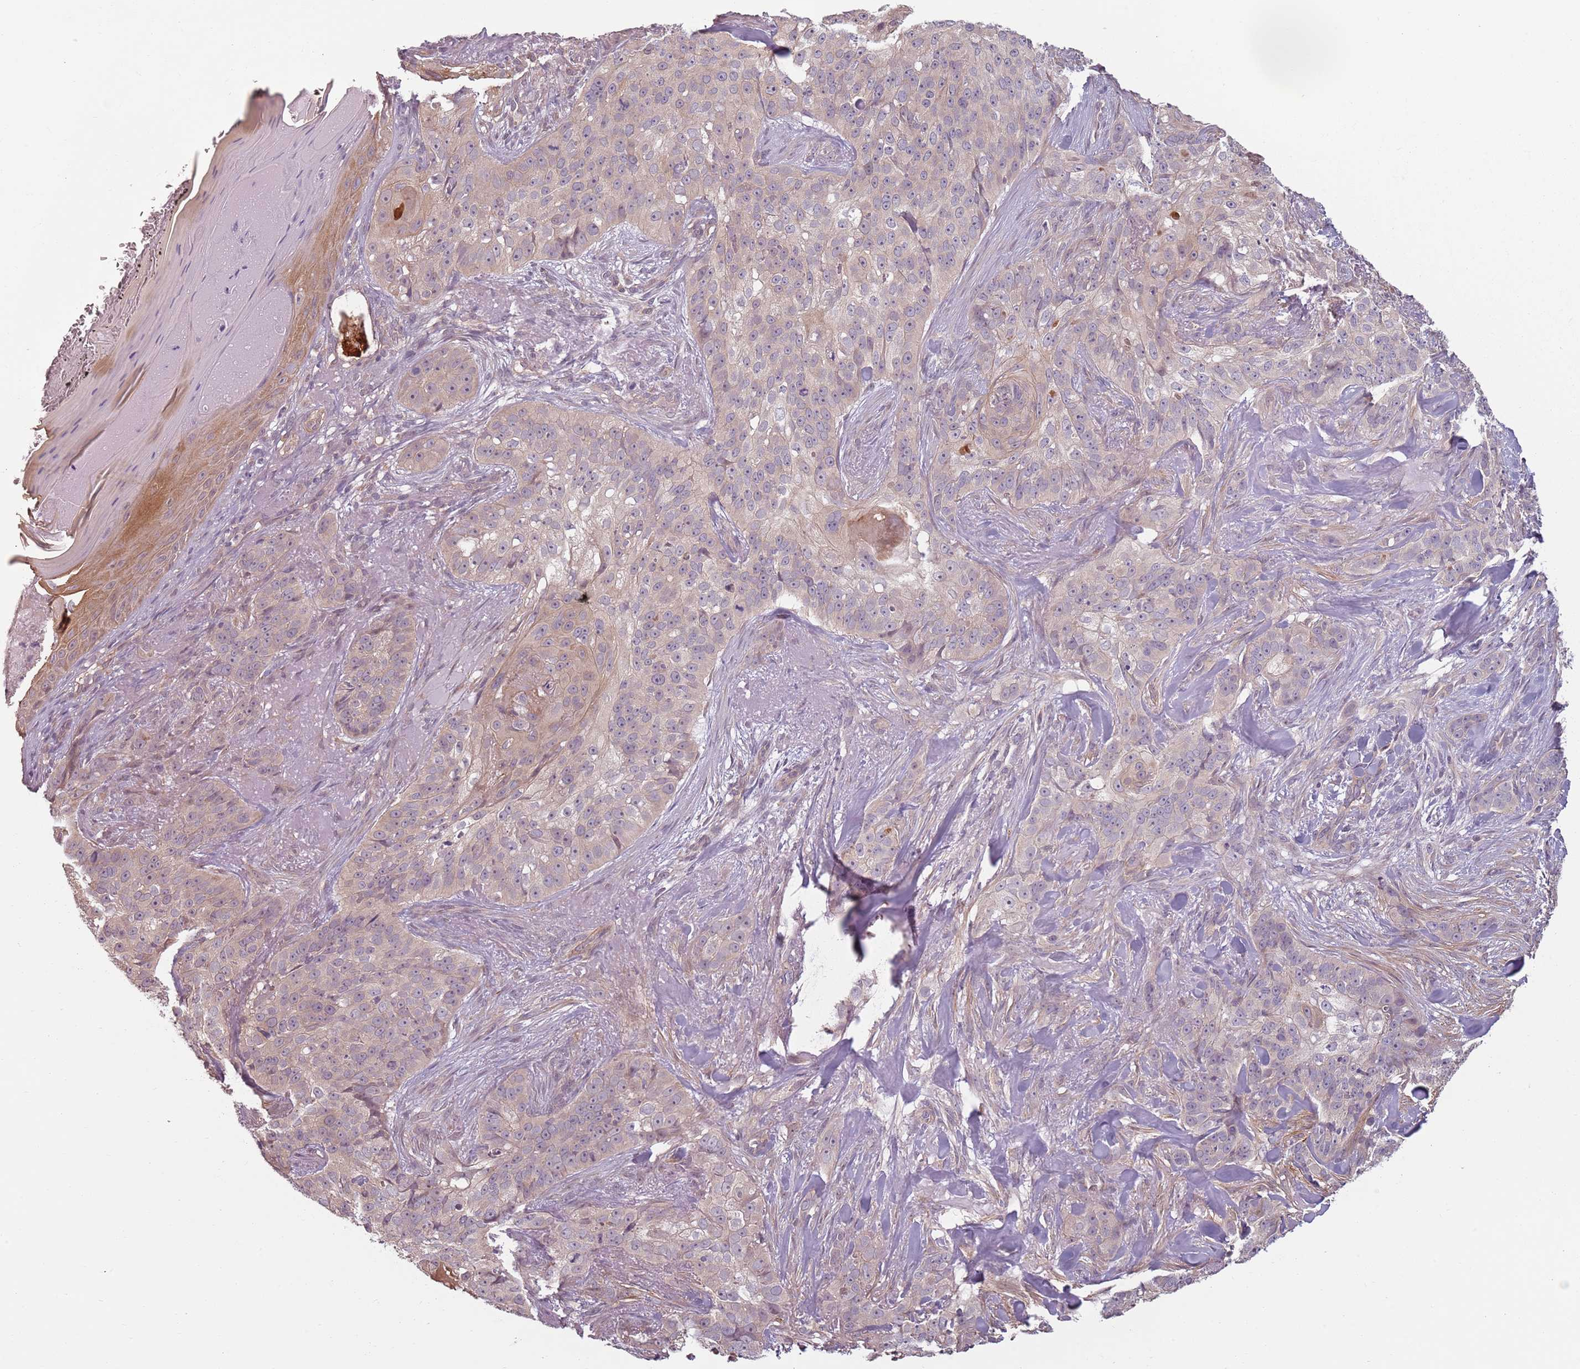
{"staining": {"intensity": "negative", "quantity": "none", "location": "none"}, "tissue": "skin cancer", "cell_type": "Tumor cells", "image_type": "cancer", "snomed": [{"axis": "morphology", "description": "Basal cell carcinoma"}, {"axis": "topography", "description": "Skin"}], "caption": "This is a photomicrograph of IHC staining of basal cell carcinoma (skin), which shows no staining in tumor cells. (Stains: DAB (3,3'-diaminobenzidine) immunohistochemistry with hematoxylin counter stain, Microscopy: brightfield microscopy at high magnification).", "gene": "TLCD2", "patient": {"sex": "female", "age": 92}}